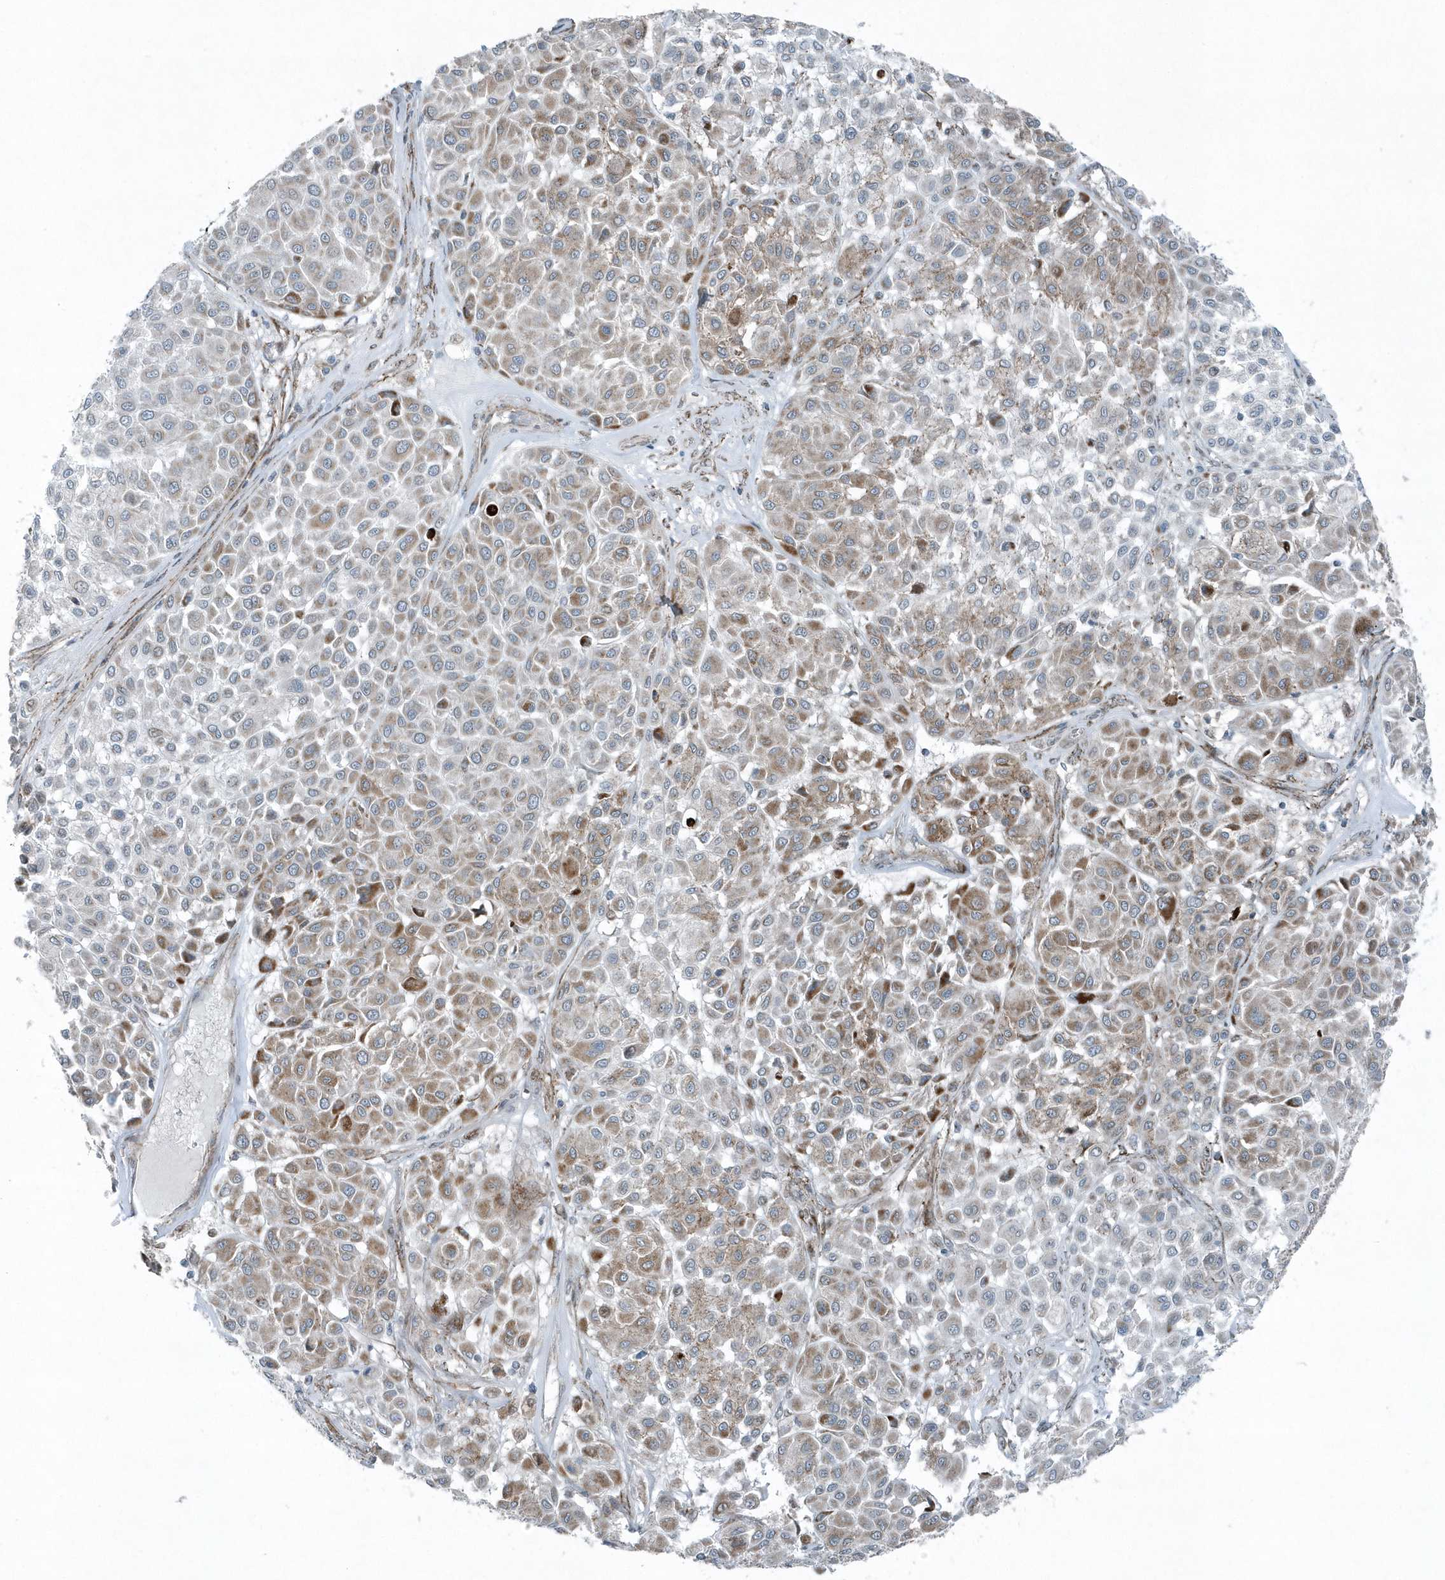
{"staining": {"intensity": "moderate", "quantity": "25%-75%", "location": "cytoplasmic/membranous"}, "tissue": "melanoma", "cell_type": "Tumor cells", "image_type": "cancer", "snomed": [{"axis": "morphology", "description": "Malignant melanoma, Metastatic site"}, {"axis": "topography", "description": "Soft tissue"}], "caption": "Immunohistochemical staining of human melanoma demonstrates medium levels of moderate cytoplasmic/membranous protein expression in approximately 25%-75% of tumor cells.", "gene": "GCC2", "patient": {"sex": "male", "age": 41}}